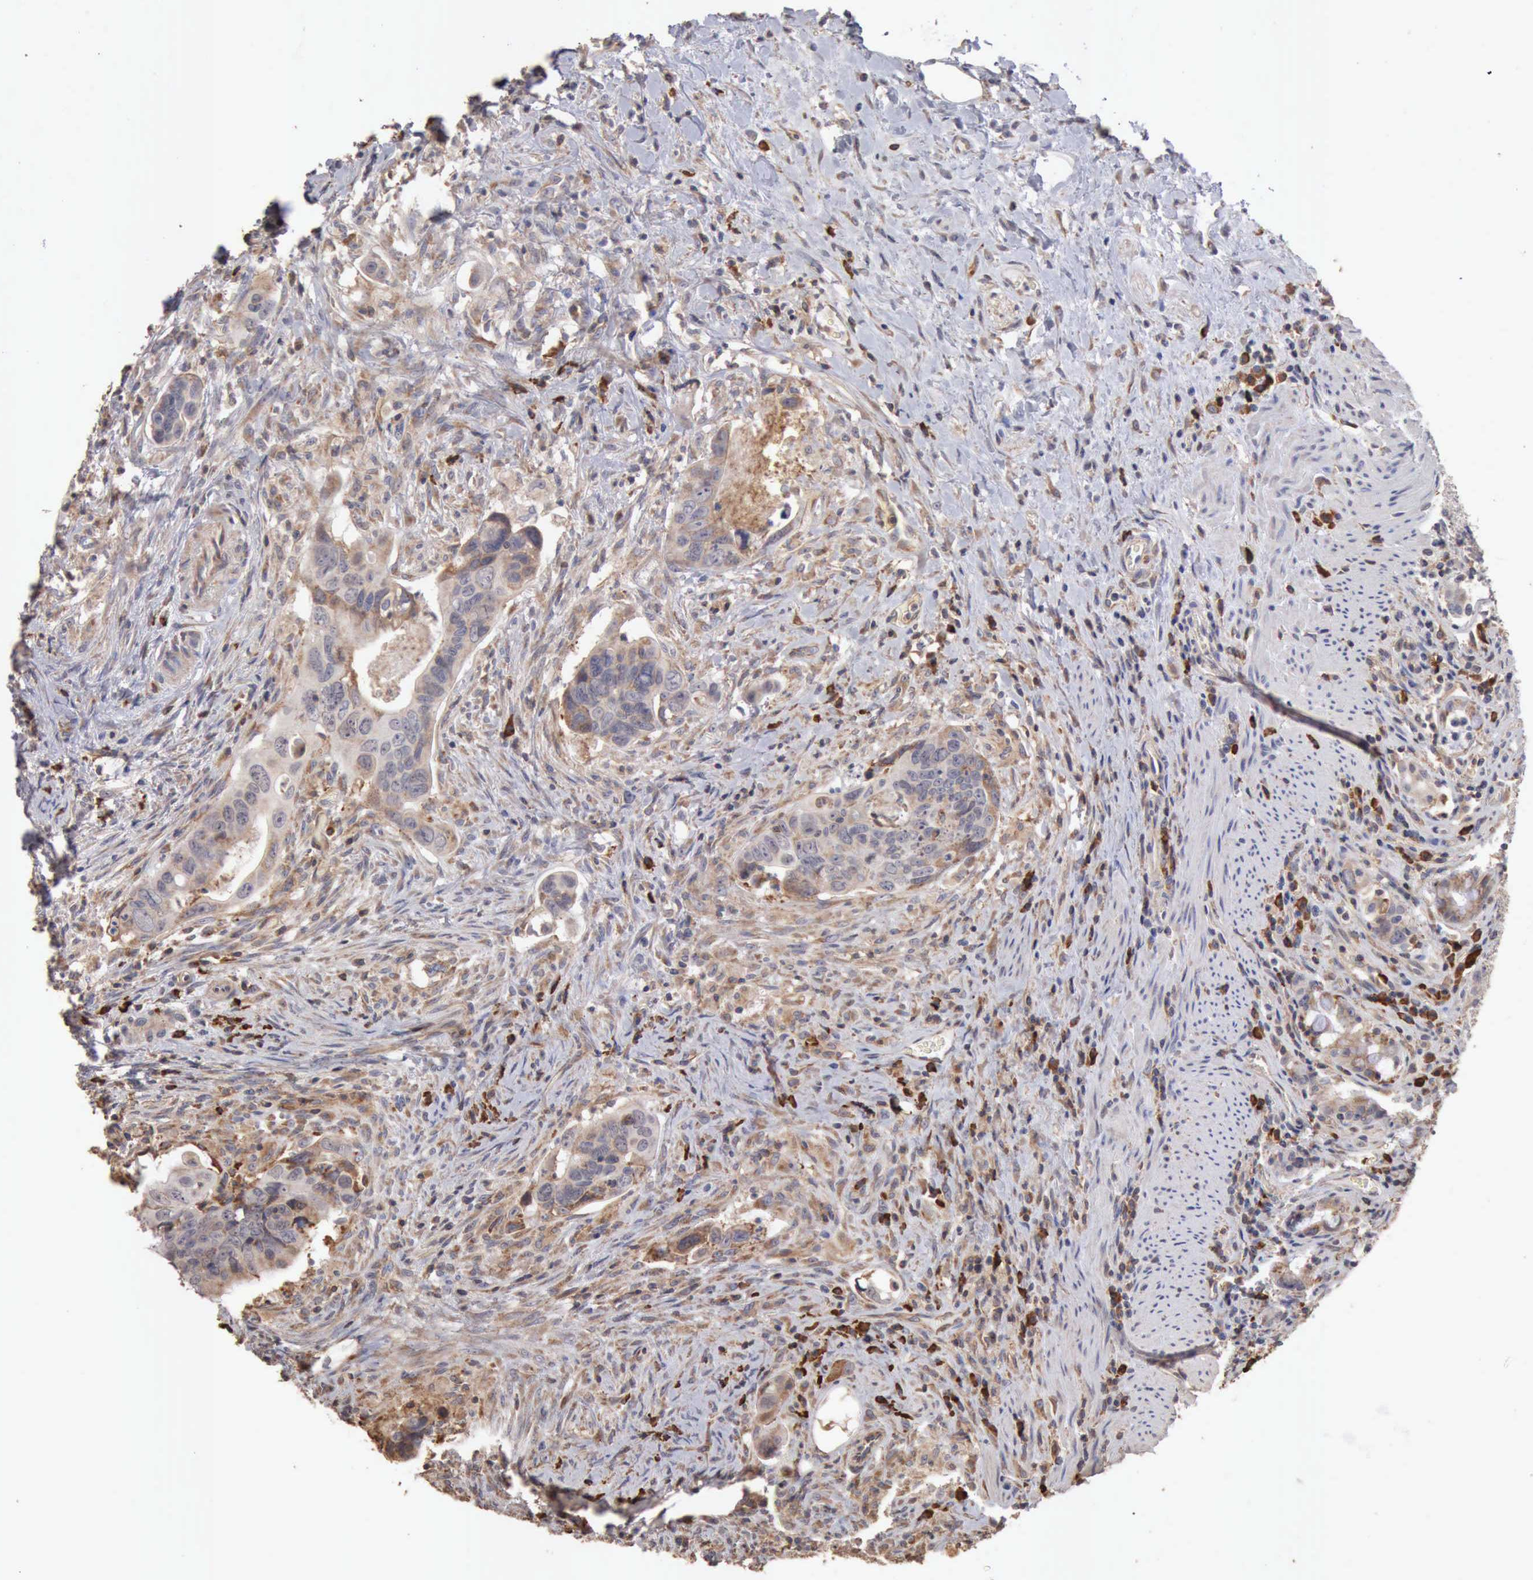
{"staining": {"intensity": "weak", "quantity": "25%-75%", "location": "cytoplasmic/membranous"}, "tissue": "colorectal cancer", "cell_type": "Tumor cells", "image_type": "cancer", "snomed": [{"axis": "morphology", "description": "Adenocarcinoma, NOS"}, {"axis": "topography", "description": "Rectum"}], "caption": "A micrograph of human colorectal cancer (adenocarcinoma) stained for a protein exhibits weak cytoplasmic/membranous brown staining in tumor cells. (IHC, brightfield microscopy, high magnification).", "gene": "GPR101", "patient": {"sex": "male", "age": 53}}